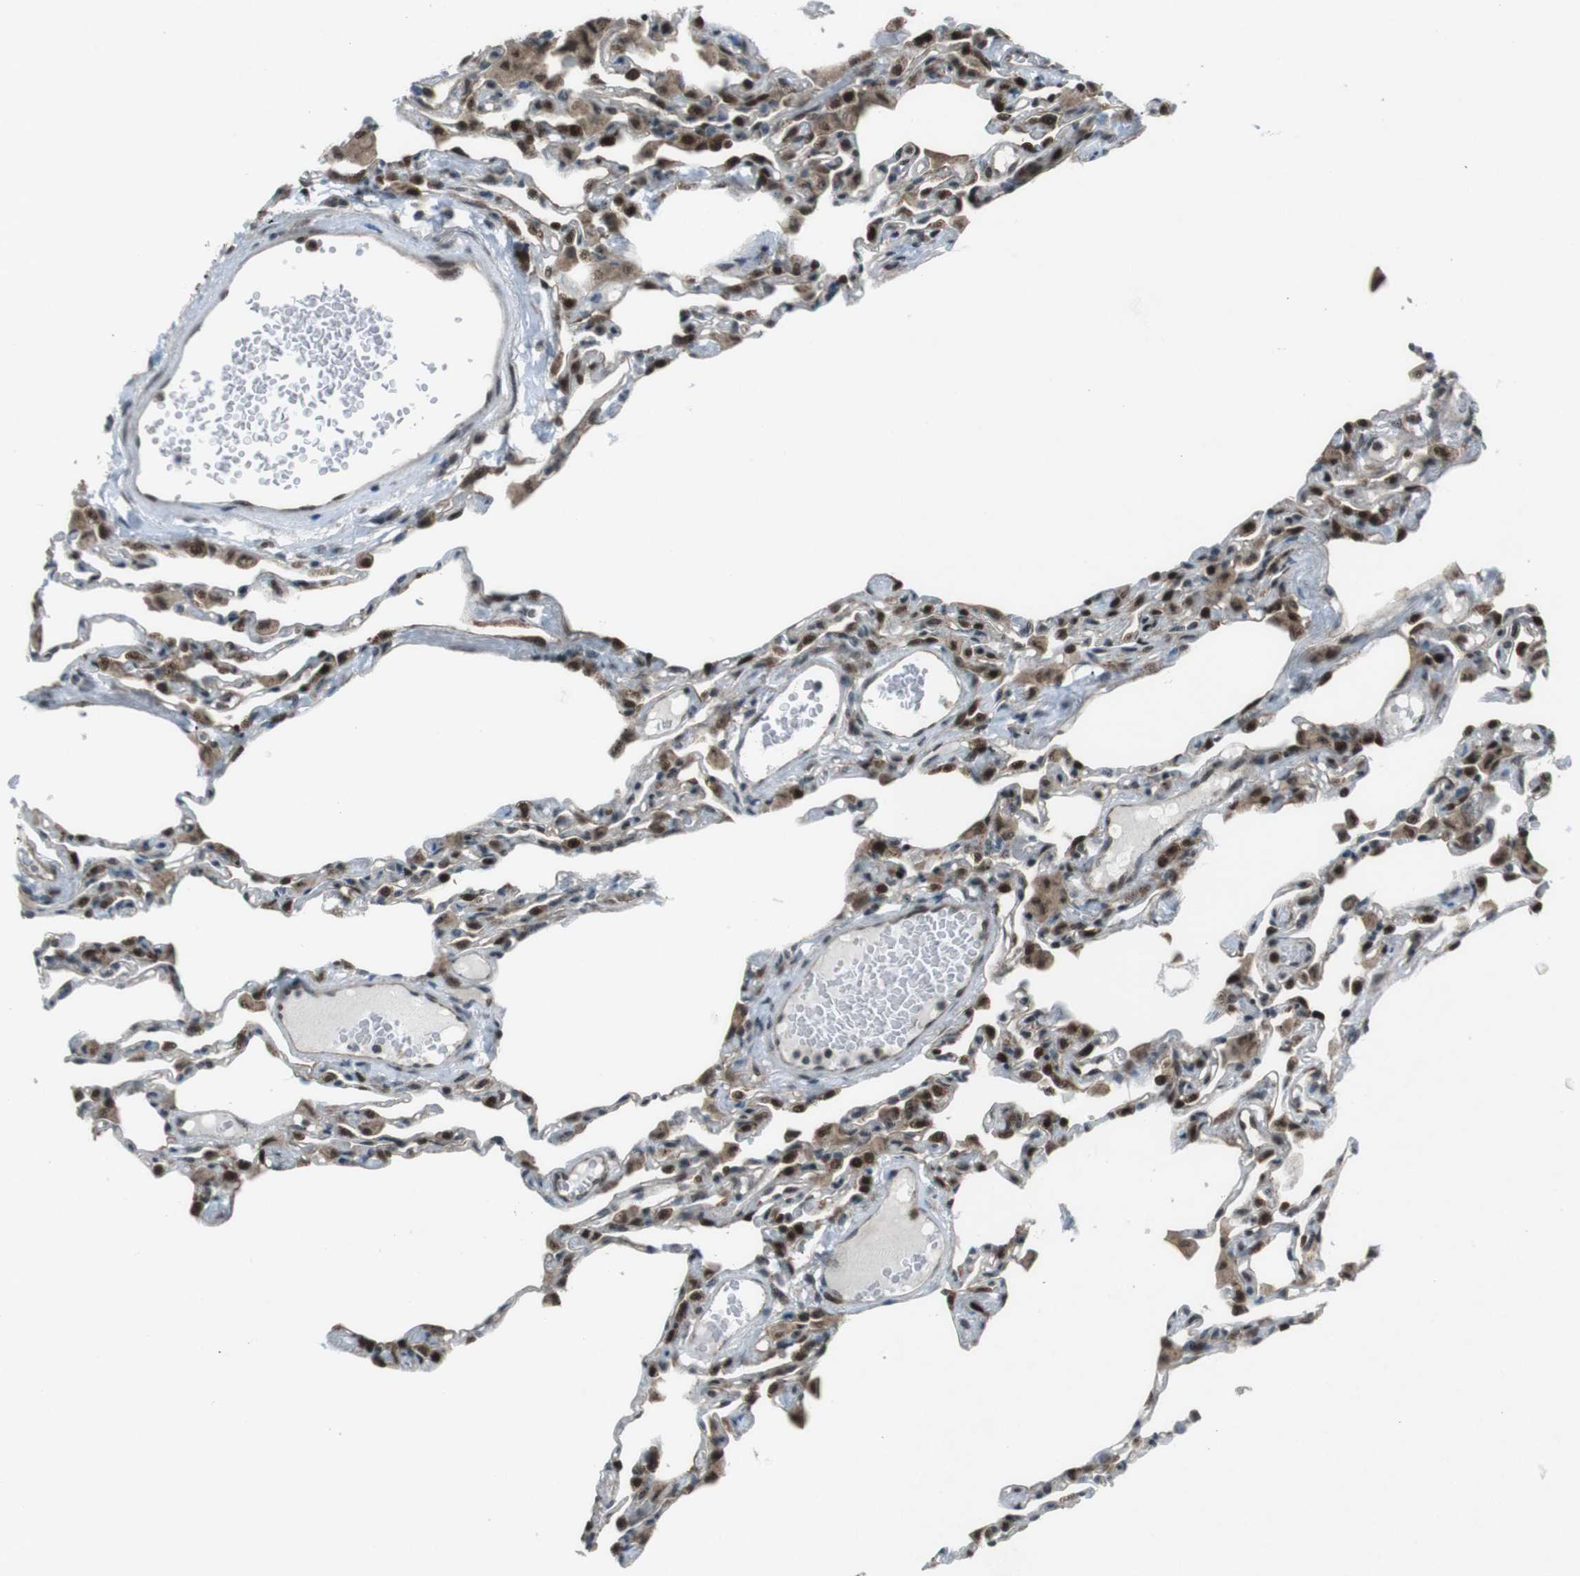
{"staining": {"intensity": "strong", "quantity": ">75%", "location": "cytoplasmic/membranous,nuclear"}, "tissue": "lung", "cell_type": "Alveolar cells", "image_type": "normal", "snomed": [{"axis": "morphology", "description": "Normal tissue, NOS"}, {"axis": "topography", "description": "Lung"}], "caption": "Immunohistochemistry (IHC) of normal lung shows high levels of strong cytoplasmic/membranous,nuclear staining in about >75% of alveolar cells.", "gene": "CSNK1D", "patient": {"sex": "female", "age": 49}}